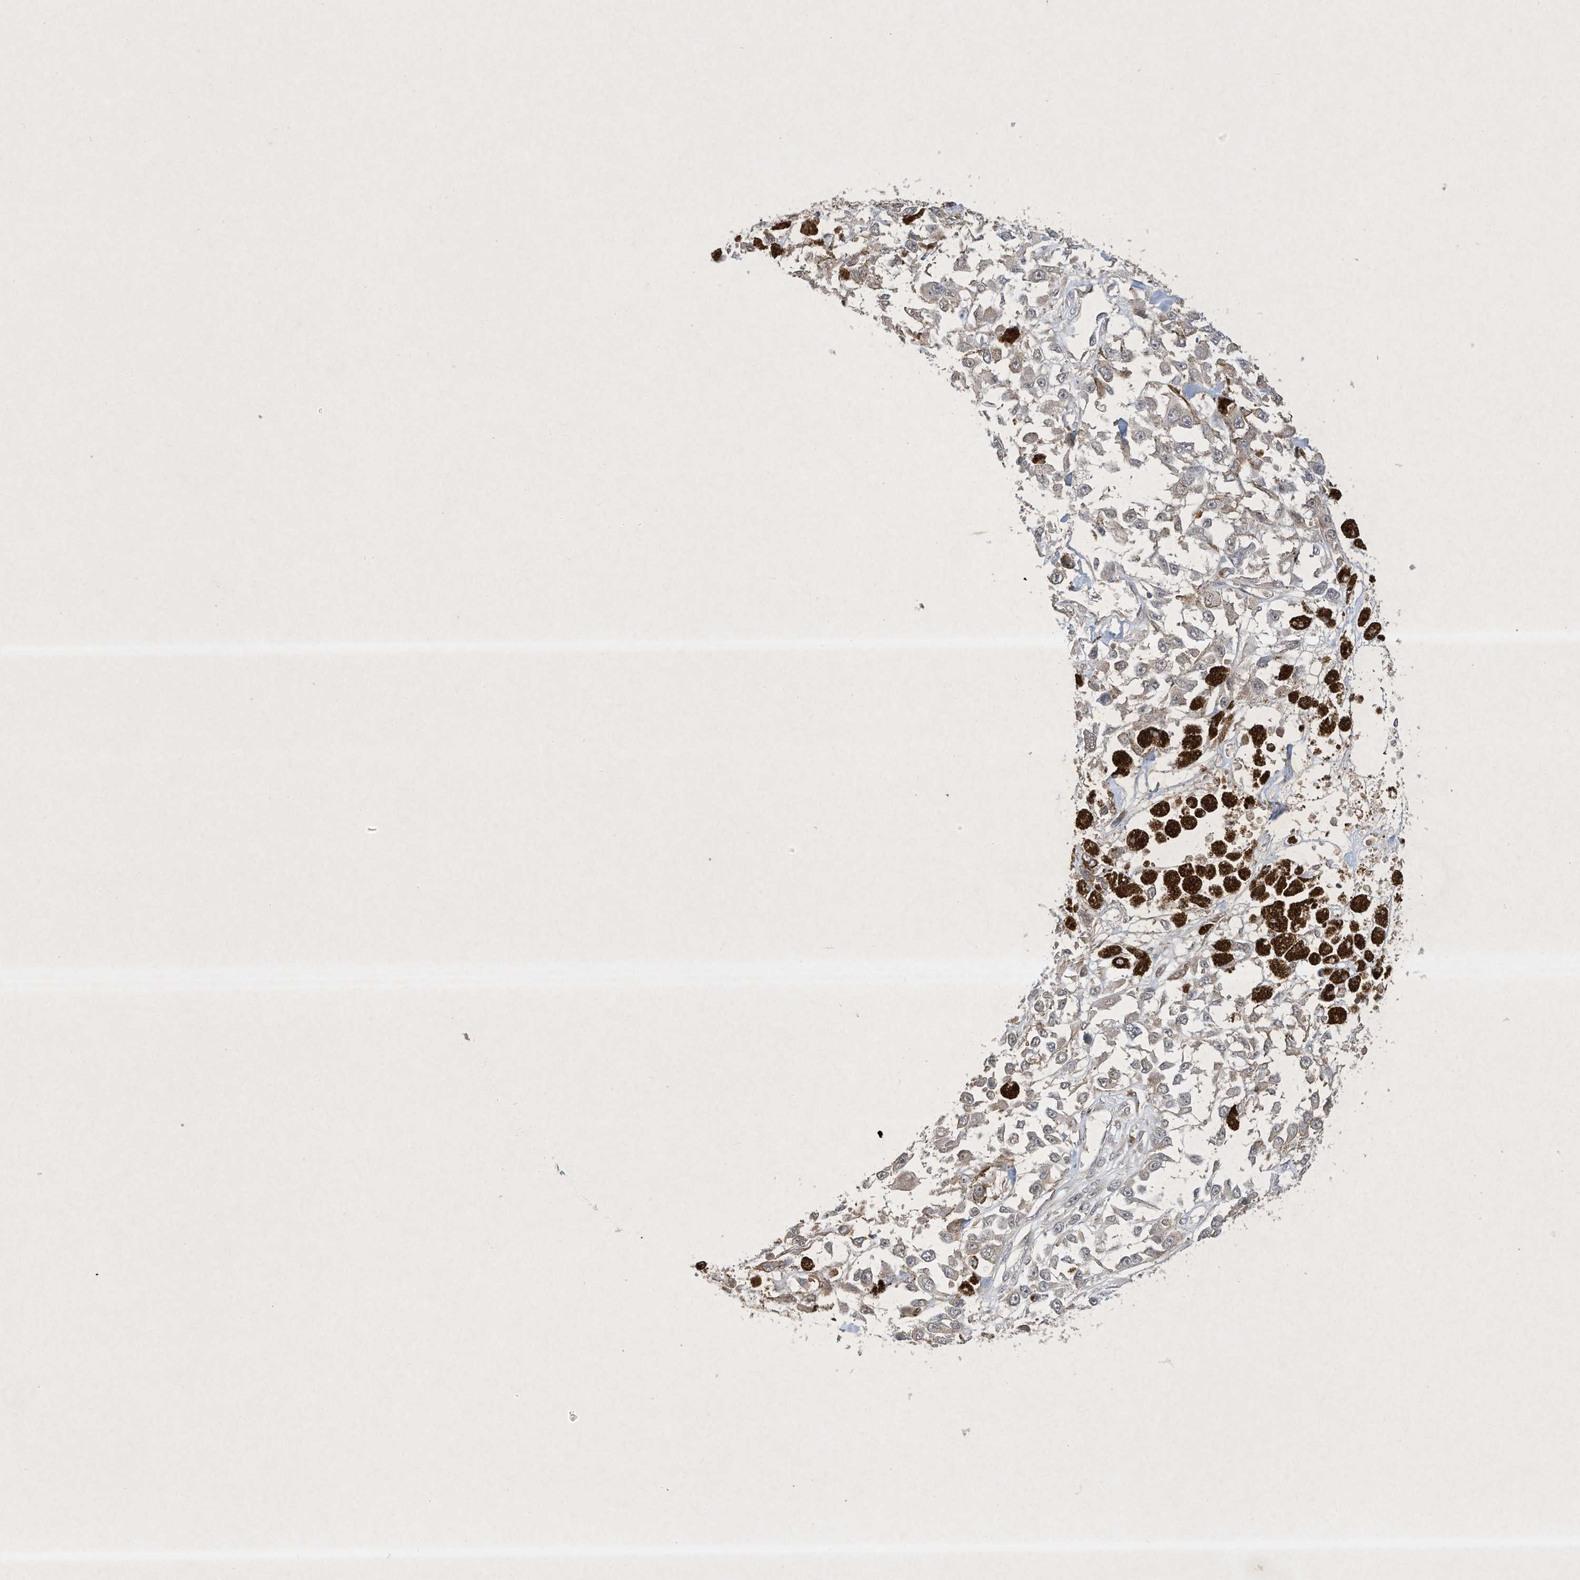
{"staining": {"intensity": "negative", "quantity": "none", "location": "none"}, "tissue": "melanoma", "cell_type": "Tumor cells", "image_type": "cancer", "snomed": [{"axis": "morphology", "description": "Malignant melanoma, Metastatic site"}, {"axis": "topography", "description": "Lymph node"}], "caption": "The photomicrograph shows no significant expression in tumor cells of malignant melanoma (metastatic site).", "gene": "BTRC", "patient": {"sex": "male", "age": 59}}